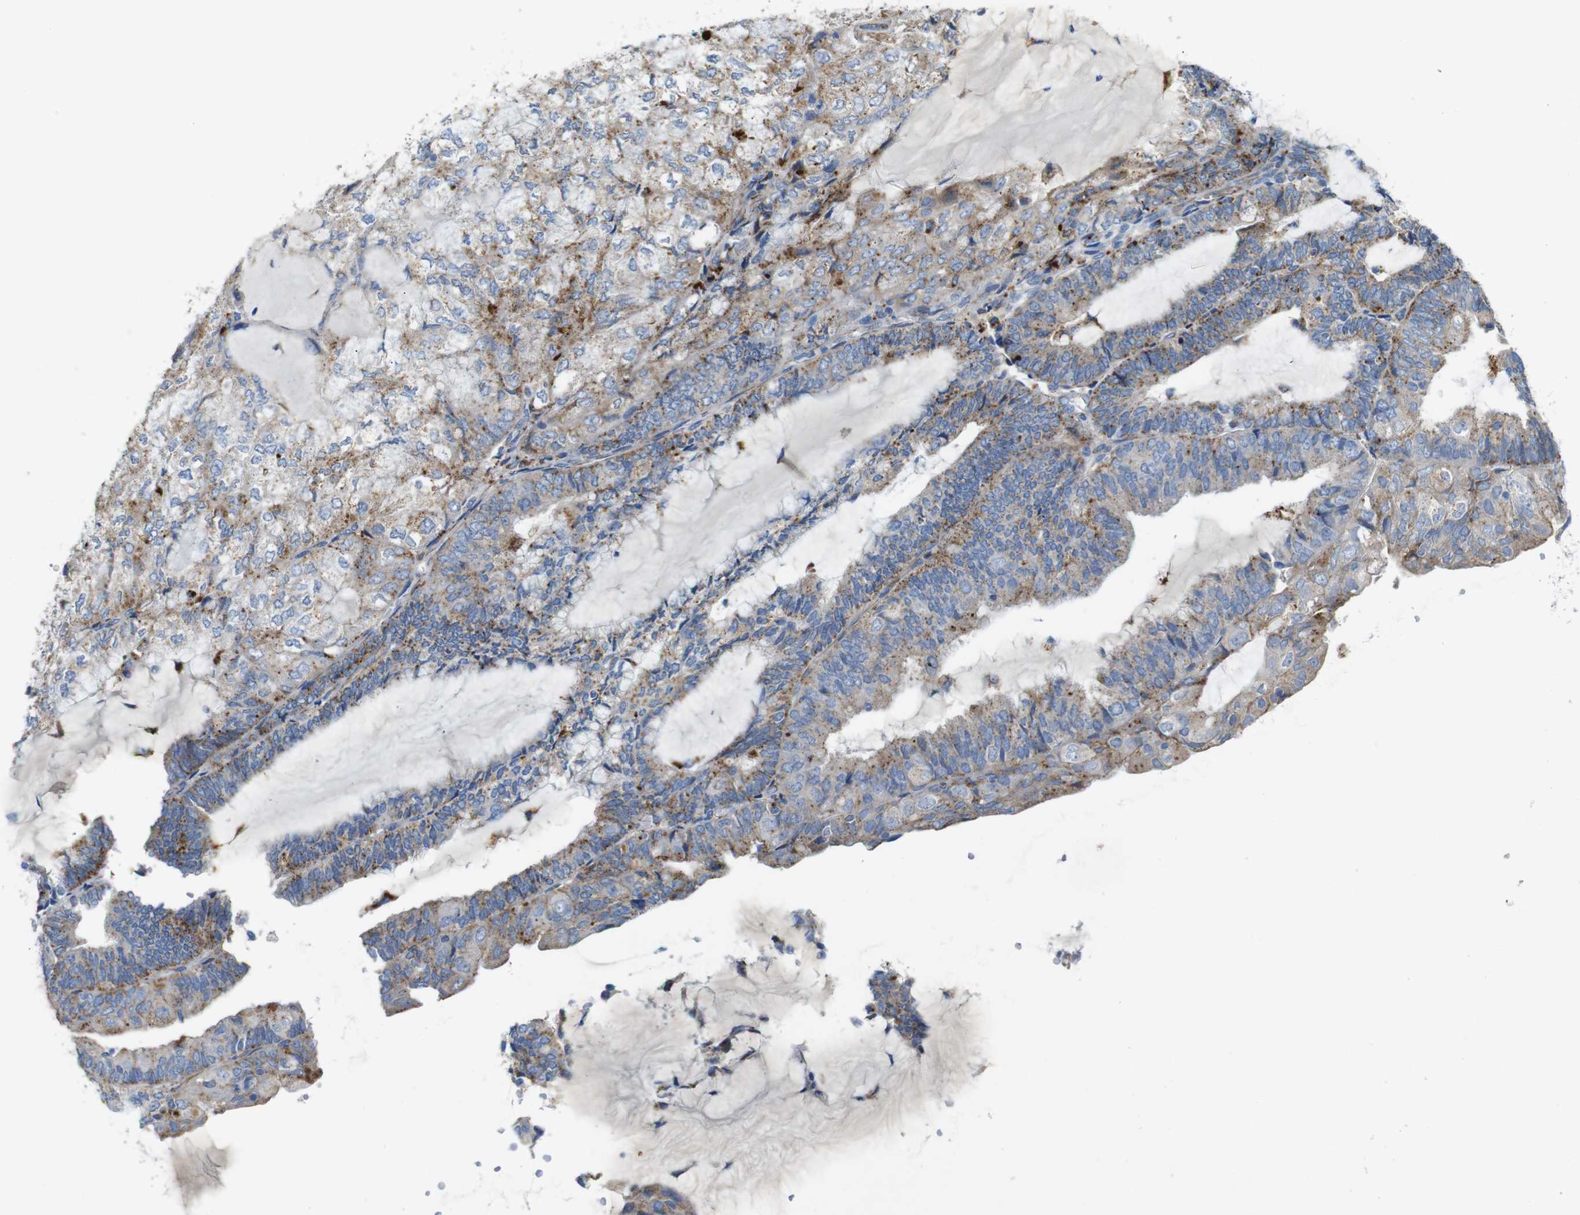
{"staining": {"intensity": "weak", "quantity": "25%-75%", "location": "cytoplasmic/membranous"}, "tissue": "endometrial cancer", "cell_type": "Tumor cells", "image_type": "cancer", "snomed": [{"axis": "morphology", "description": "Adenocarcinoma, NOS"}, {"axis": "topography", "description": "Endometrium"}], "caption": "Endometrial cancer tissue shows weak cytoplasmic/membranous positivity in about 25%-75% of tumor cells, visualized by immunohistochemistry. (IHC, brightfield microscopy, high magnification).", "gene": "NHLRC3", "patient": {"sex": "female", "age": 81}}